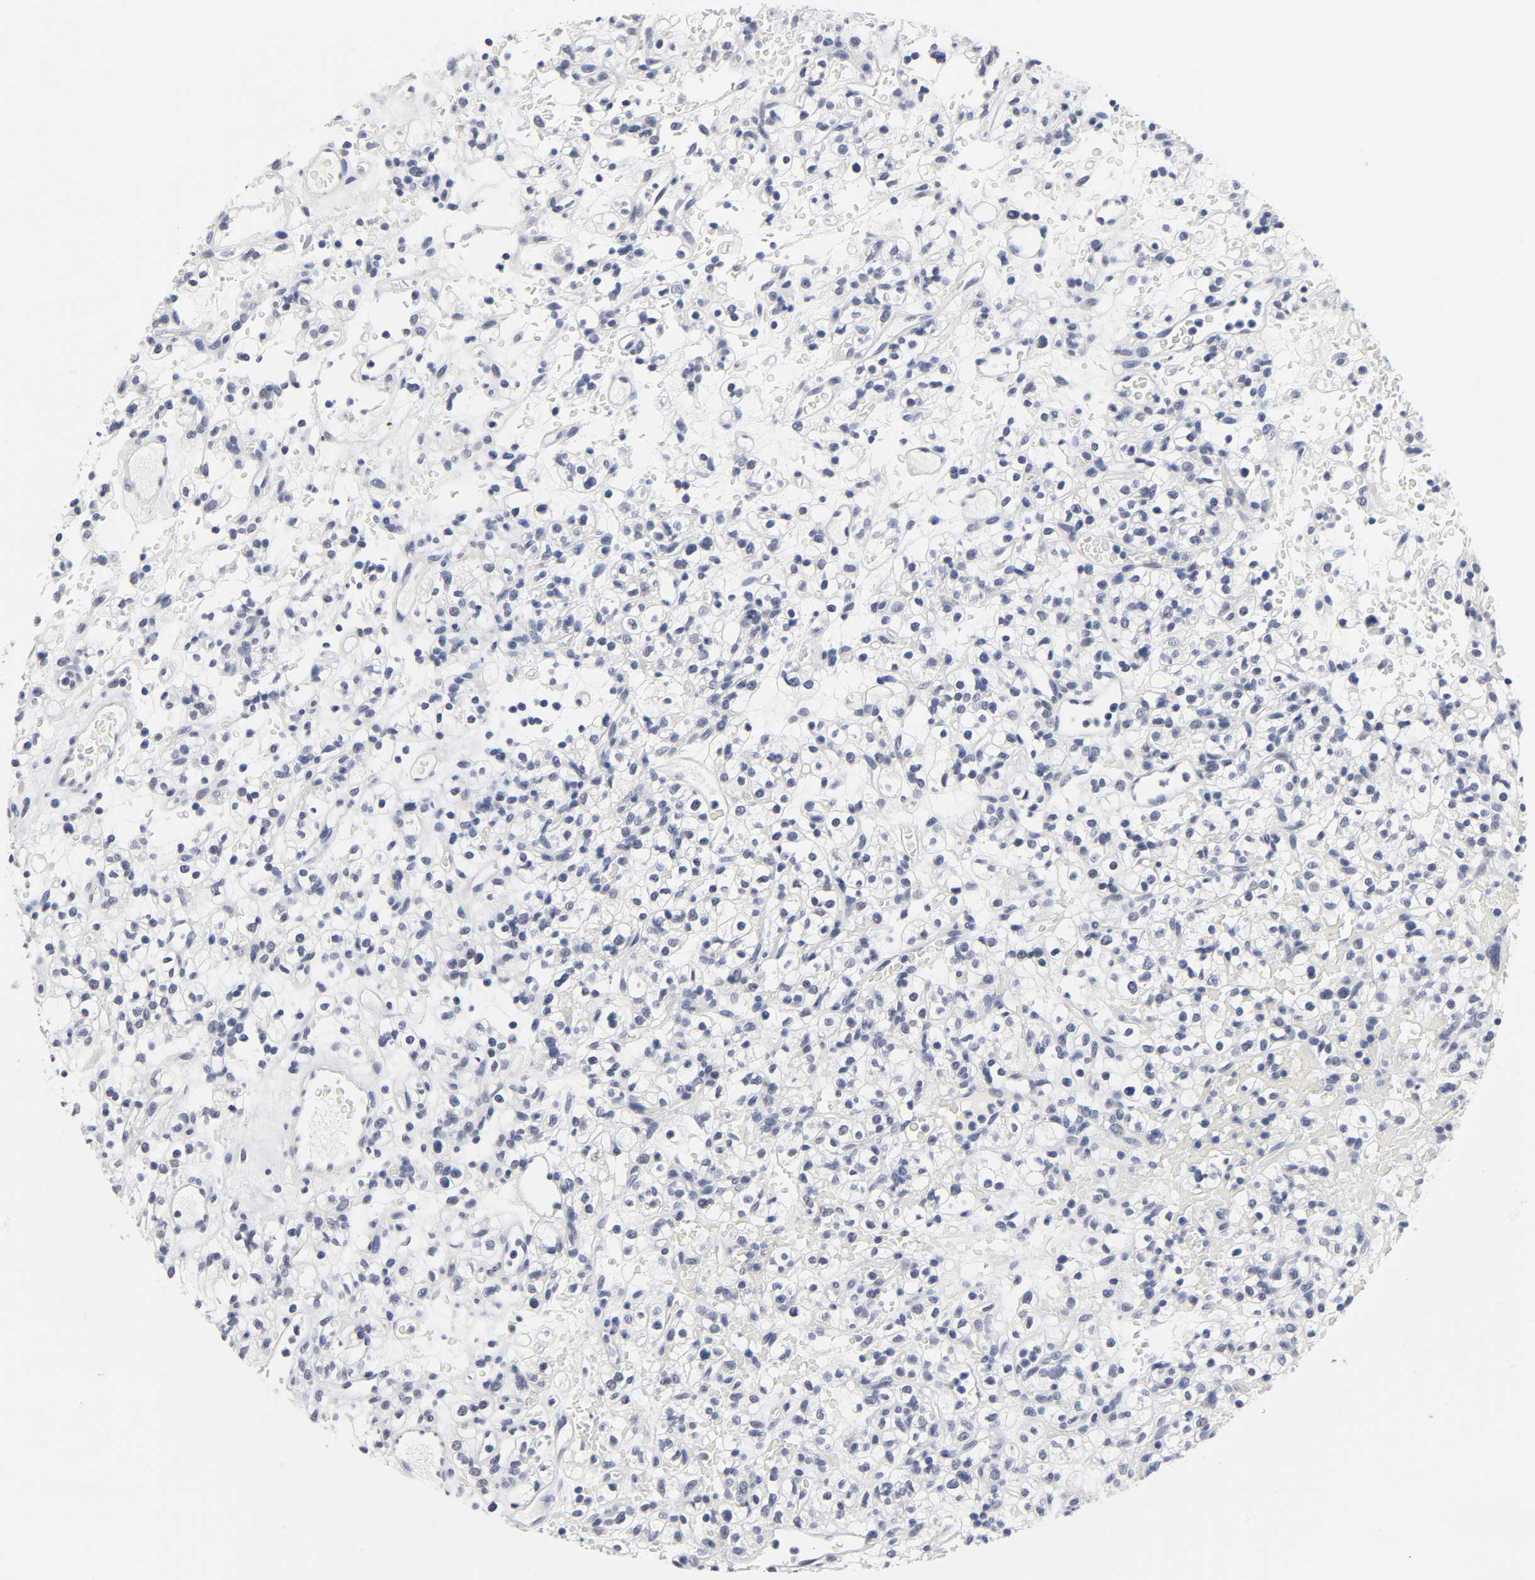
{"staining": {"intensity": "negative", "quantity": "none", "location": "none"}, "tissue": "renal cancer", "cell_type": "Tumor cells", "image_type": "cancer", "snomed": [{"axis": "morphology", "description": "Normal tissue, NOS"}, {"axis": "morphology", "description": "Adenocarcinoma, NOS"}, {"axis": "topography", "description": "Kidney"}], "caption": "The histopathology image demonstrates no staining of tumor cells in renal adenocarcinoma.", "gene": "GRHL2", "patient": {"sex": "female", "age": 72}}